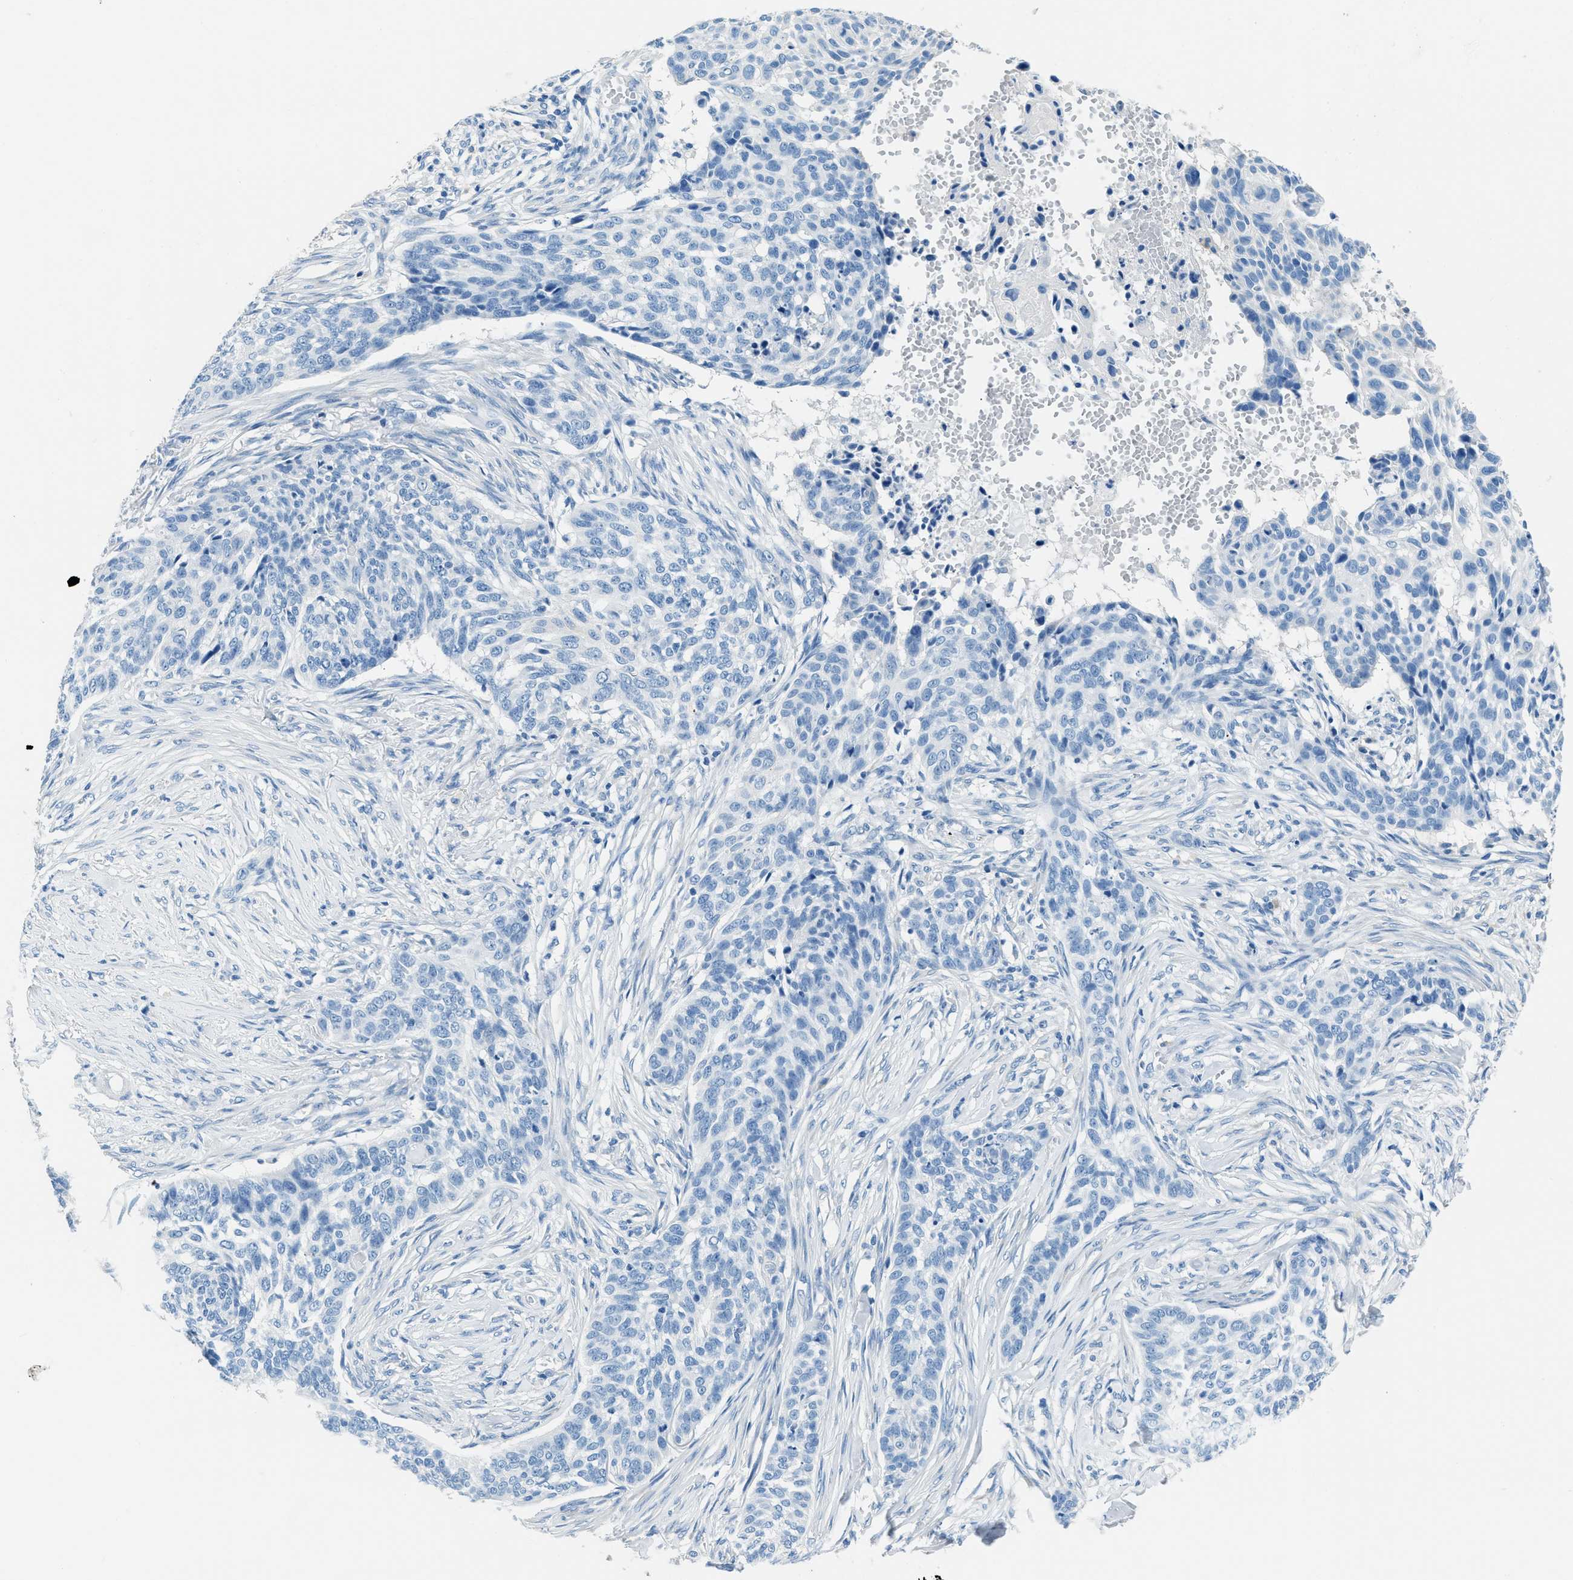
{"staining": {"intensity": "negative", "quantity": "none", "location": "none"}, "tissue": "skin cancer", "cell_type": "Tumor cells", "image_type": "cancer", "snomed": [{"axis": "morphology", "description": "Basal cell carcinoma"}, {"axis": "topography", "description": "Skin"}], "caption": "Tumor cells show no significant positivity in skin basal cell carcinoma. The staining was performed using DAB to visualize the protein expression in brown, while the nuclei were stained in blue with hematoxylin (Magnification: 20x).", "gene": "CLDN18", "patient": {"sex": "male", "age": 85}}